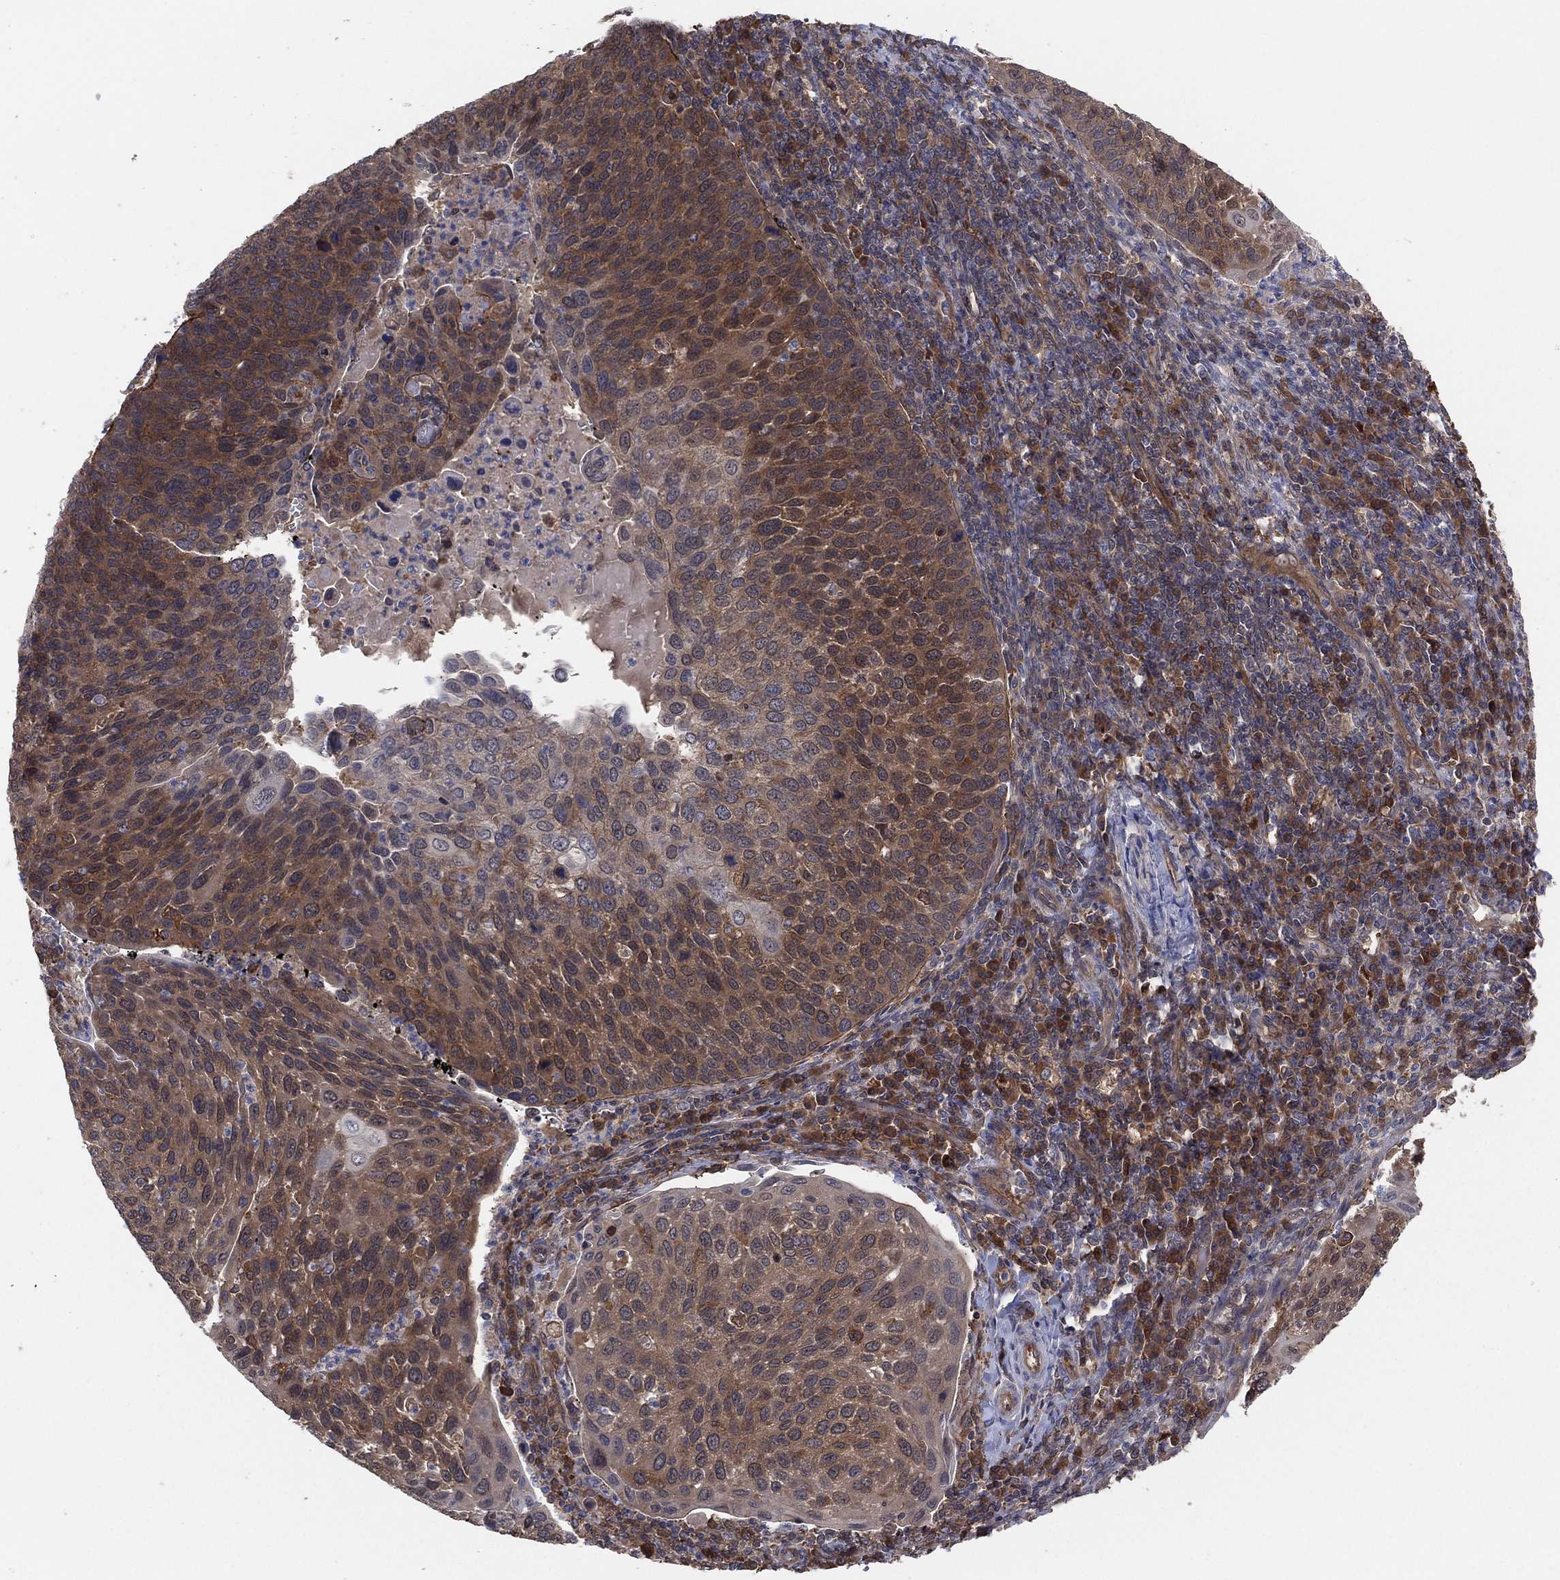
{"staining": {"intensity": "strong", "quantity": "25%-75%", "location": "cytoplasmic/membranous"}, "tissue": "cervical cancer", "cell_type": "Tumor cells", "image_type": "cancer", "snomed": [{"axis": "morphology", "description": "Squamous cell carcinoma, NOS"}, {"axis": "topography", "description": "Cervix"}], "caption": "Protein expression by IHC displays strong cytoplasmic/membranous positivity in about 25%-75% of tumor cells in cervical cancer.", "gene": "PSMG4", "patient": {"sex": "female", "age": 54}}